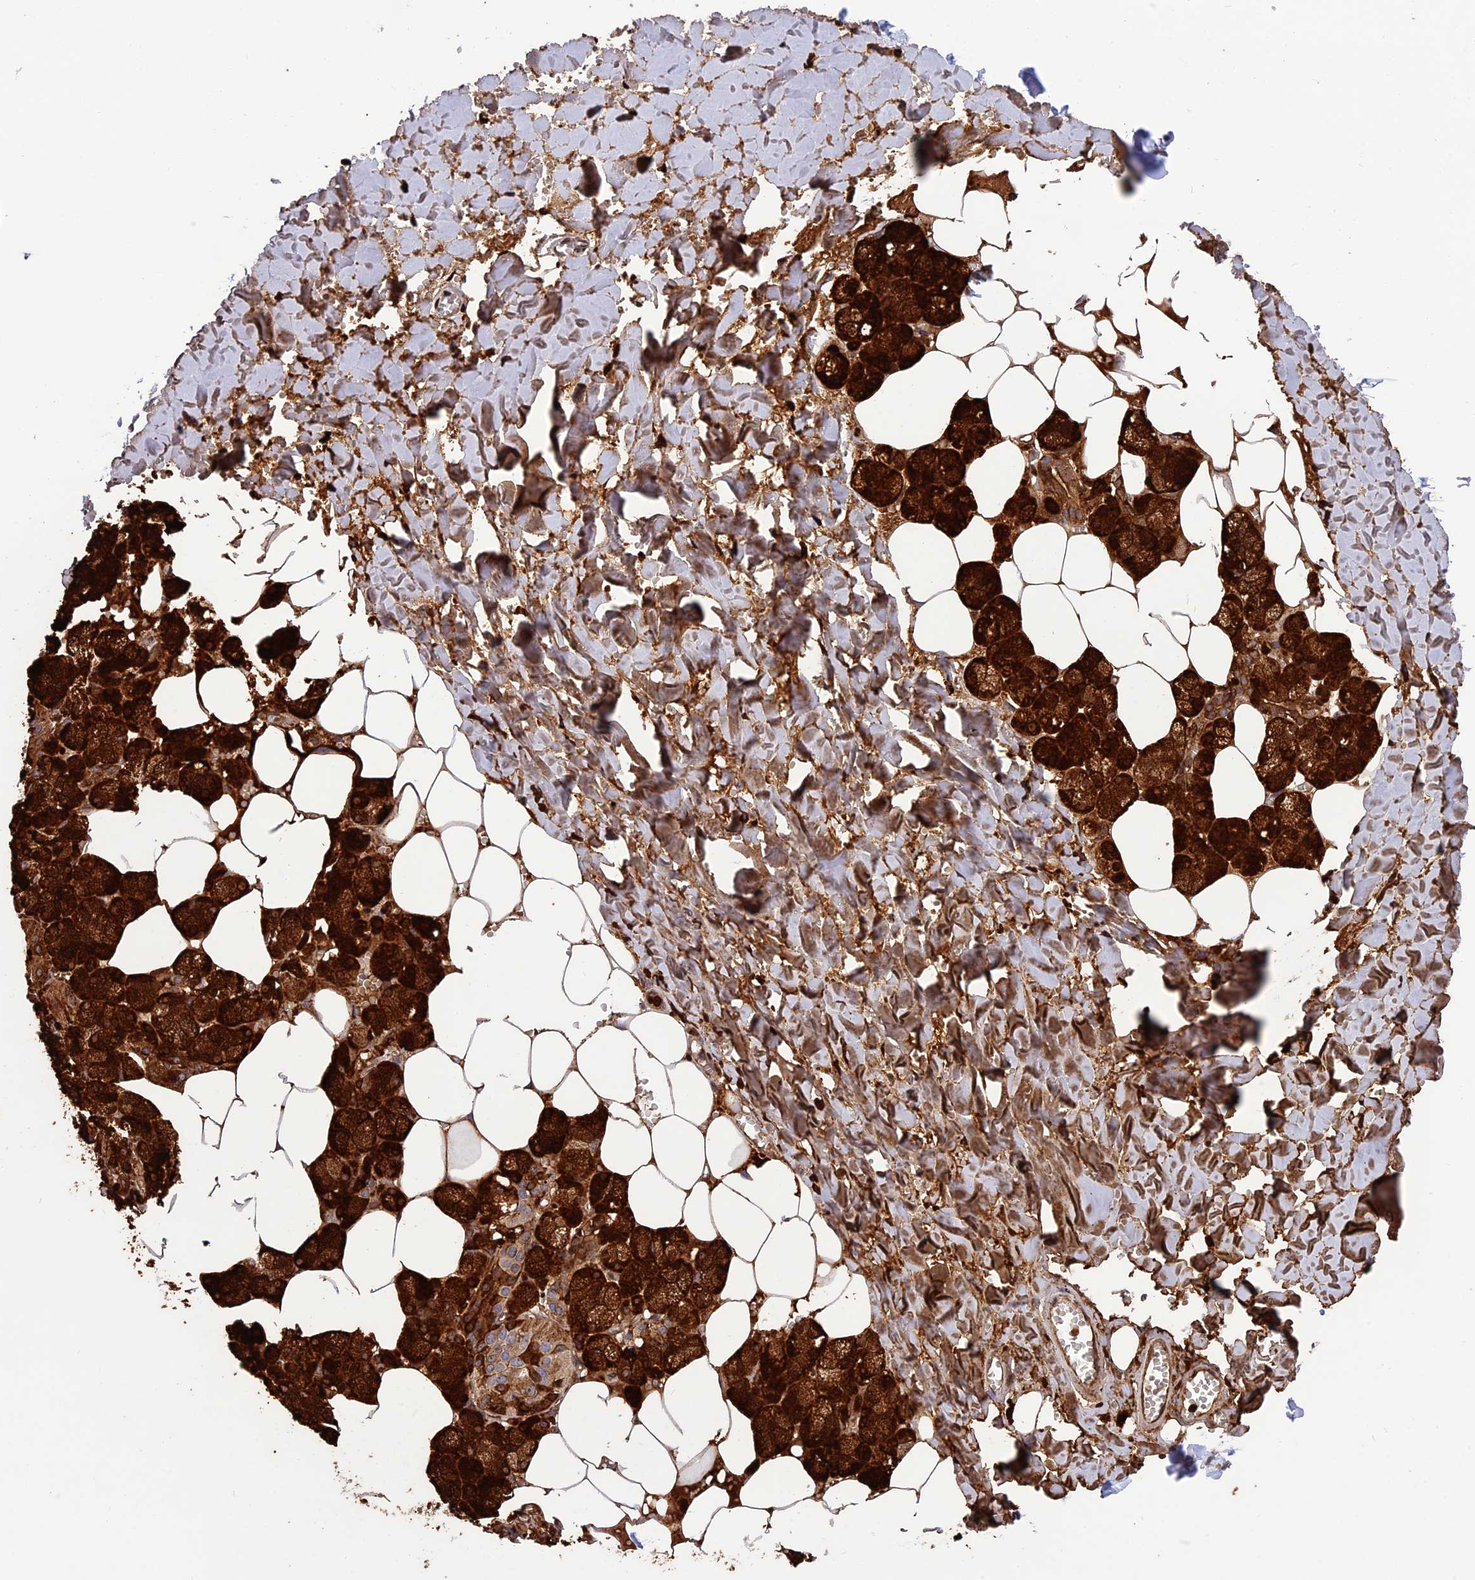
{"staining": {"intensity": "strong", "quantity": "25%-75%", "location": "cytoplasmic/membranous"}, "tissue": "salivary gland", "cell_type": "Glandular cells", "image_type": "normal", "snomed": [{"axis": "morphology", "description": "Normal tissue, NOS"}, {"axis": "topography", "description": "Salivary gland"}], "caption": "The histopathology image demonstrates a brown stain indicating the presence of a protein in the cytoplasmic/membranous of glandular cells in salivary gland.", "gene": "MFSD2A", "patient": {"sex": "male", "age": 62}}